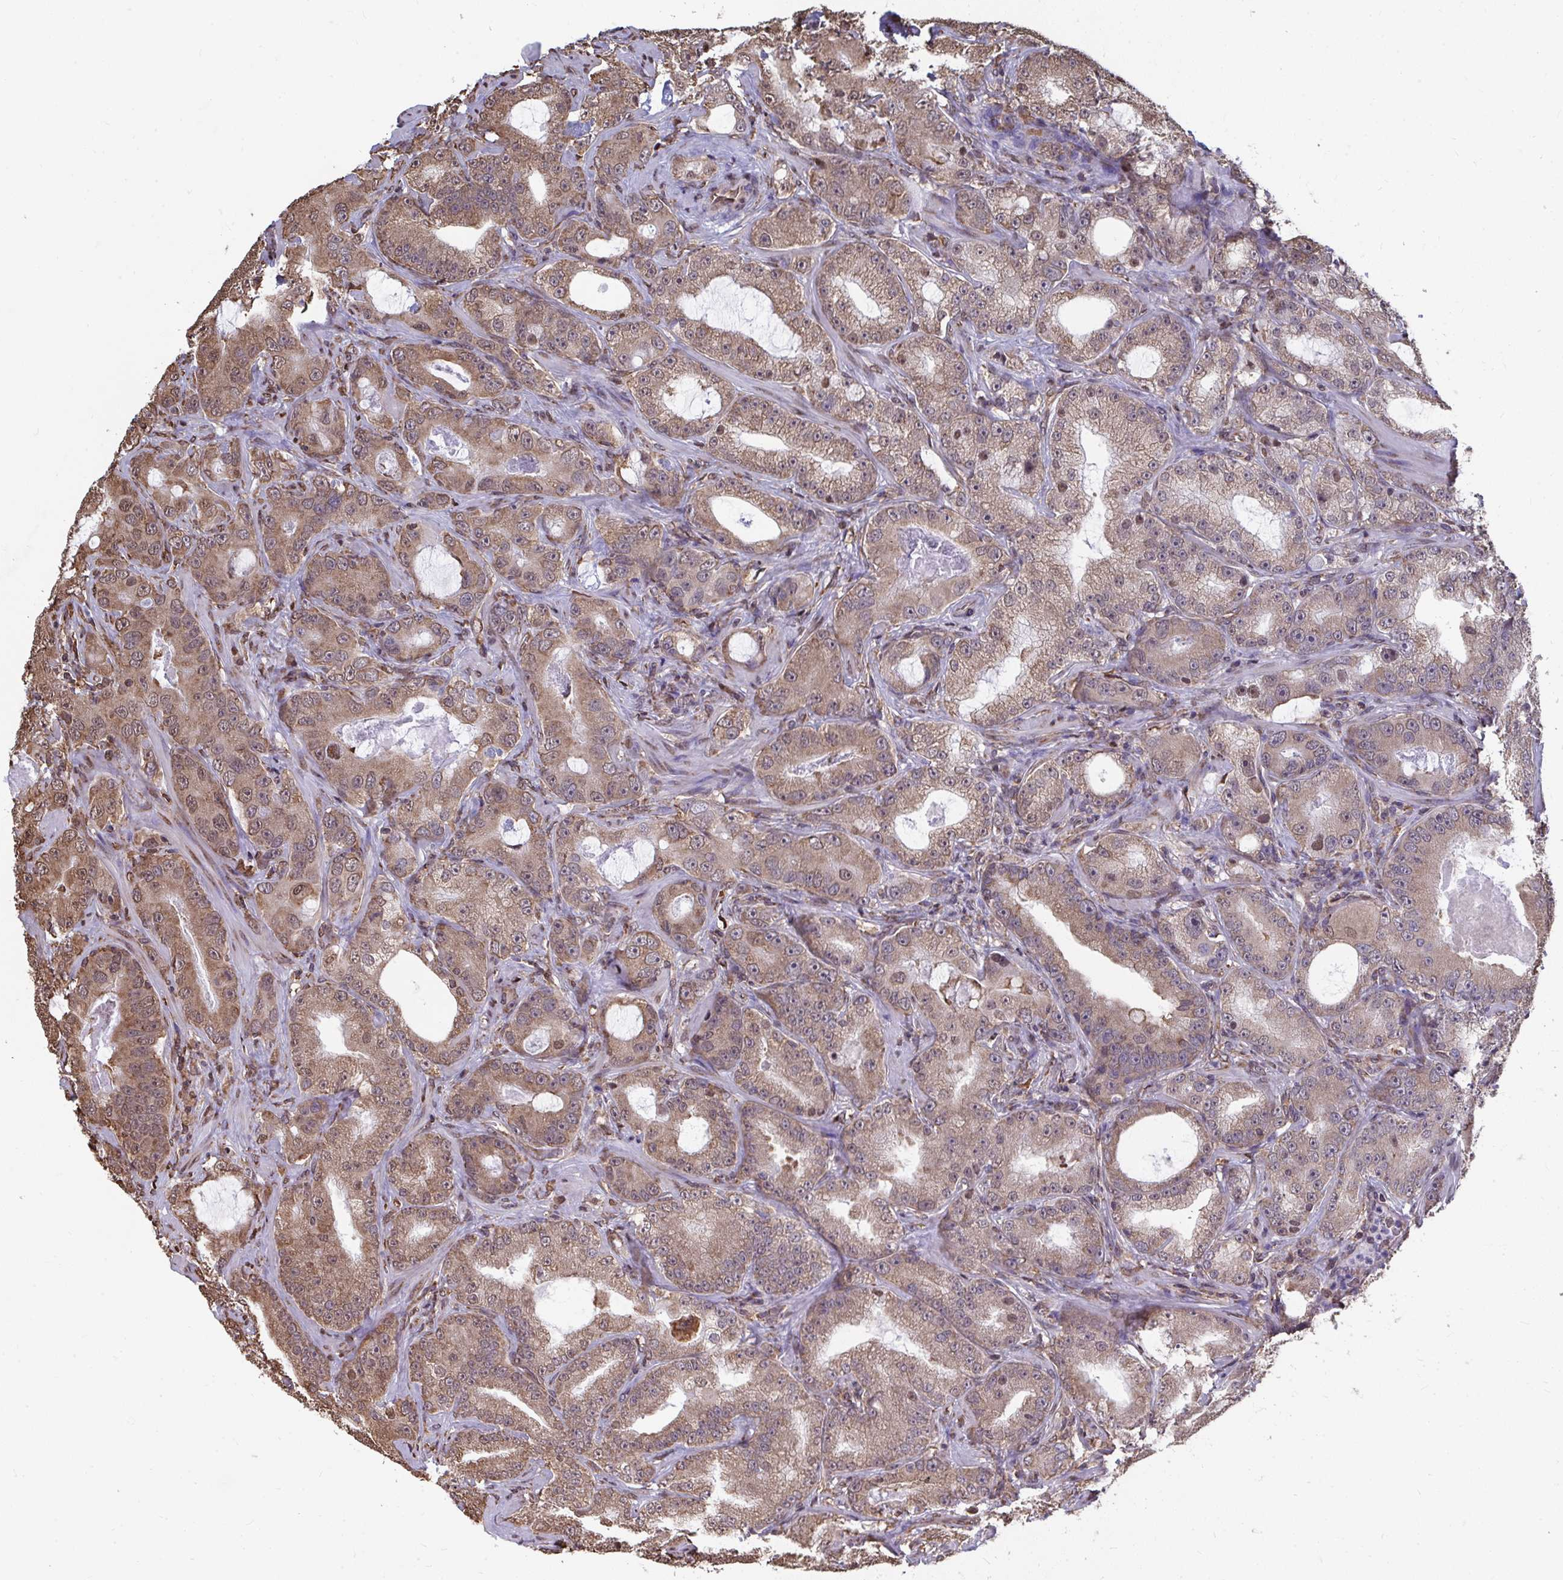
{"staining": {"intensity": "moderate", "quantity": ">75%", "location": "cytoplasmic/membranous,nuclear"}, "tissue": "prostate cancer", "cell_type": "Tumor cells", "image_type": "cancer", "snomed": [{"axis": "morphology", "description": "Adenocarcinoma, High grade"}, {"axis": "topography", "description": "Prostate"}], "caption": "IHC (DAB) staining of human prostate high-grade adenocarcinoma displays moderate cytoplasmic/membranous and nuclear protein expression in approximately >75% of tumor cells.", "gene": "SYNCRIP", "patient": {"sex": "male", "age": 65}}